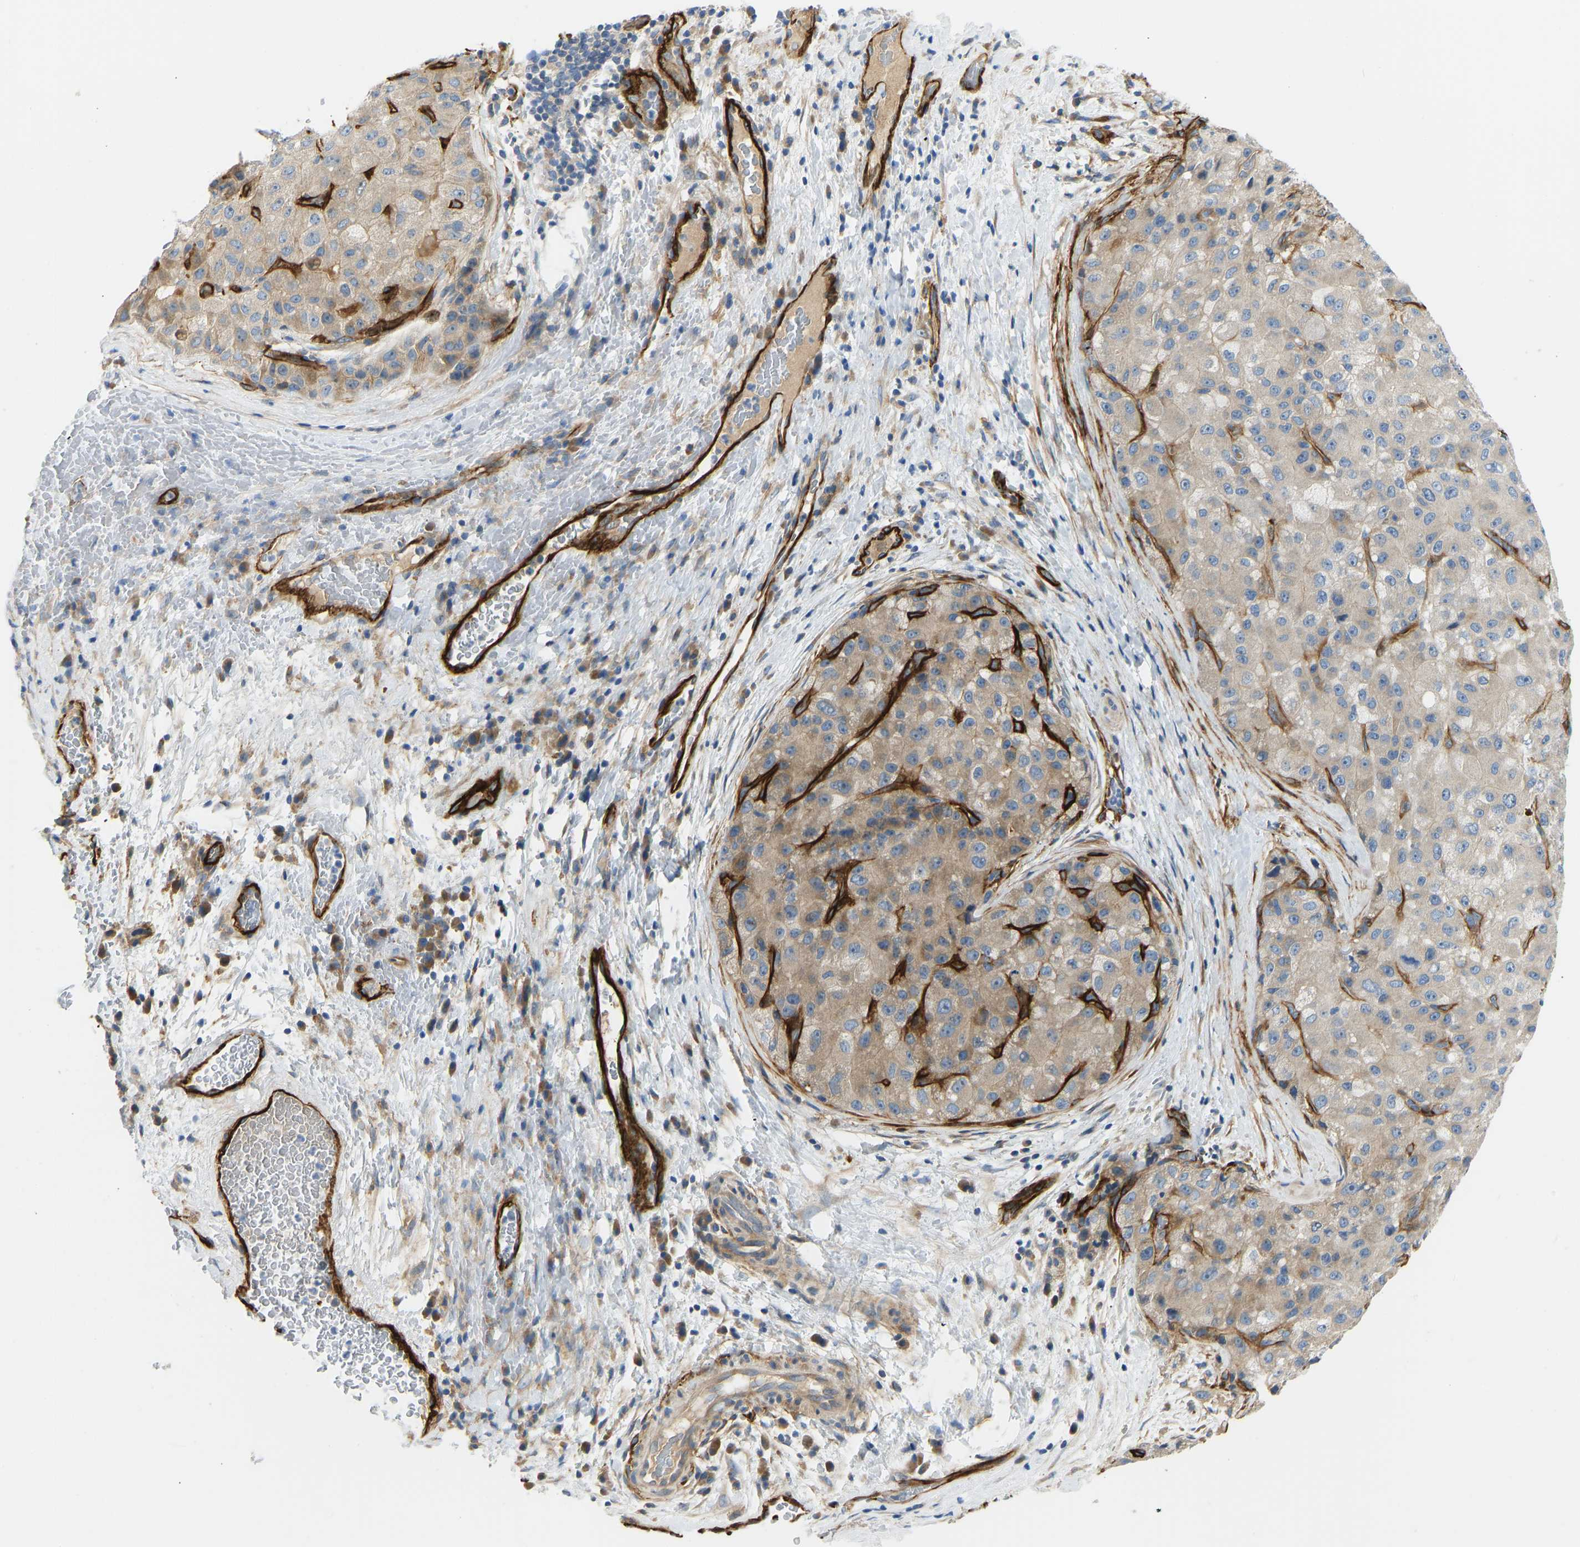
{"staining": {"intensity": "moderate", "quantity": "25%-75%", "location": "cytoplasmic/membranous"}, "tissue": "liver cancer", "cell_type": "Tumor cells", "image_type": "cancer", "snomed": [{"axis": "morphology", "description": "Carcinoma, Hepatocellular, NOS"}, {"axis": "topography", "description": "Liver"}], "caption": "Tumor cells show medium levels of moderate cytoplasmic/membranous positivity in about 25%-75% of cells in liver hepatocellular carcinoma.", "gene": "COL15A1", "patient": {"sex": "male", "age": 80}}